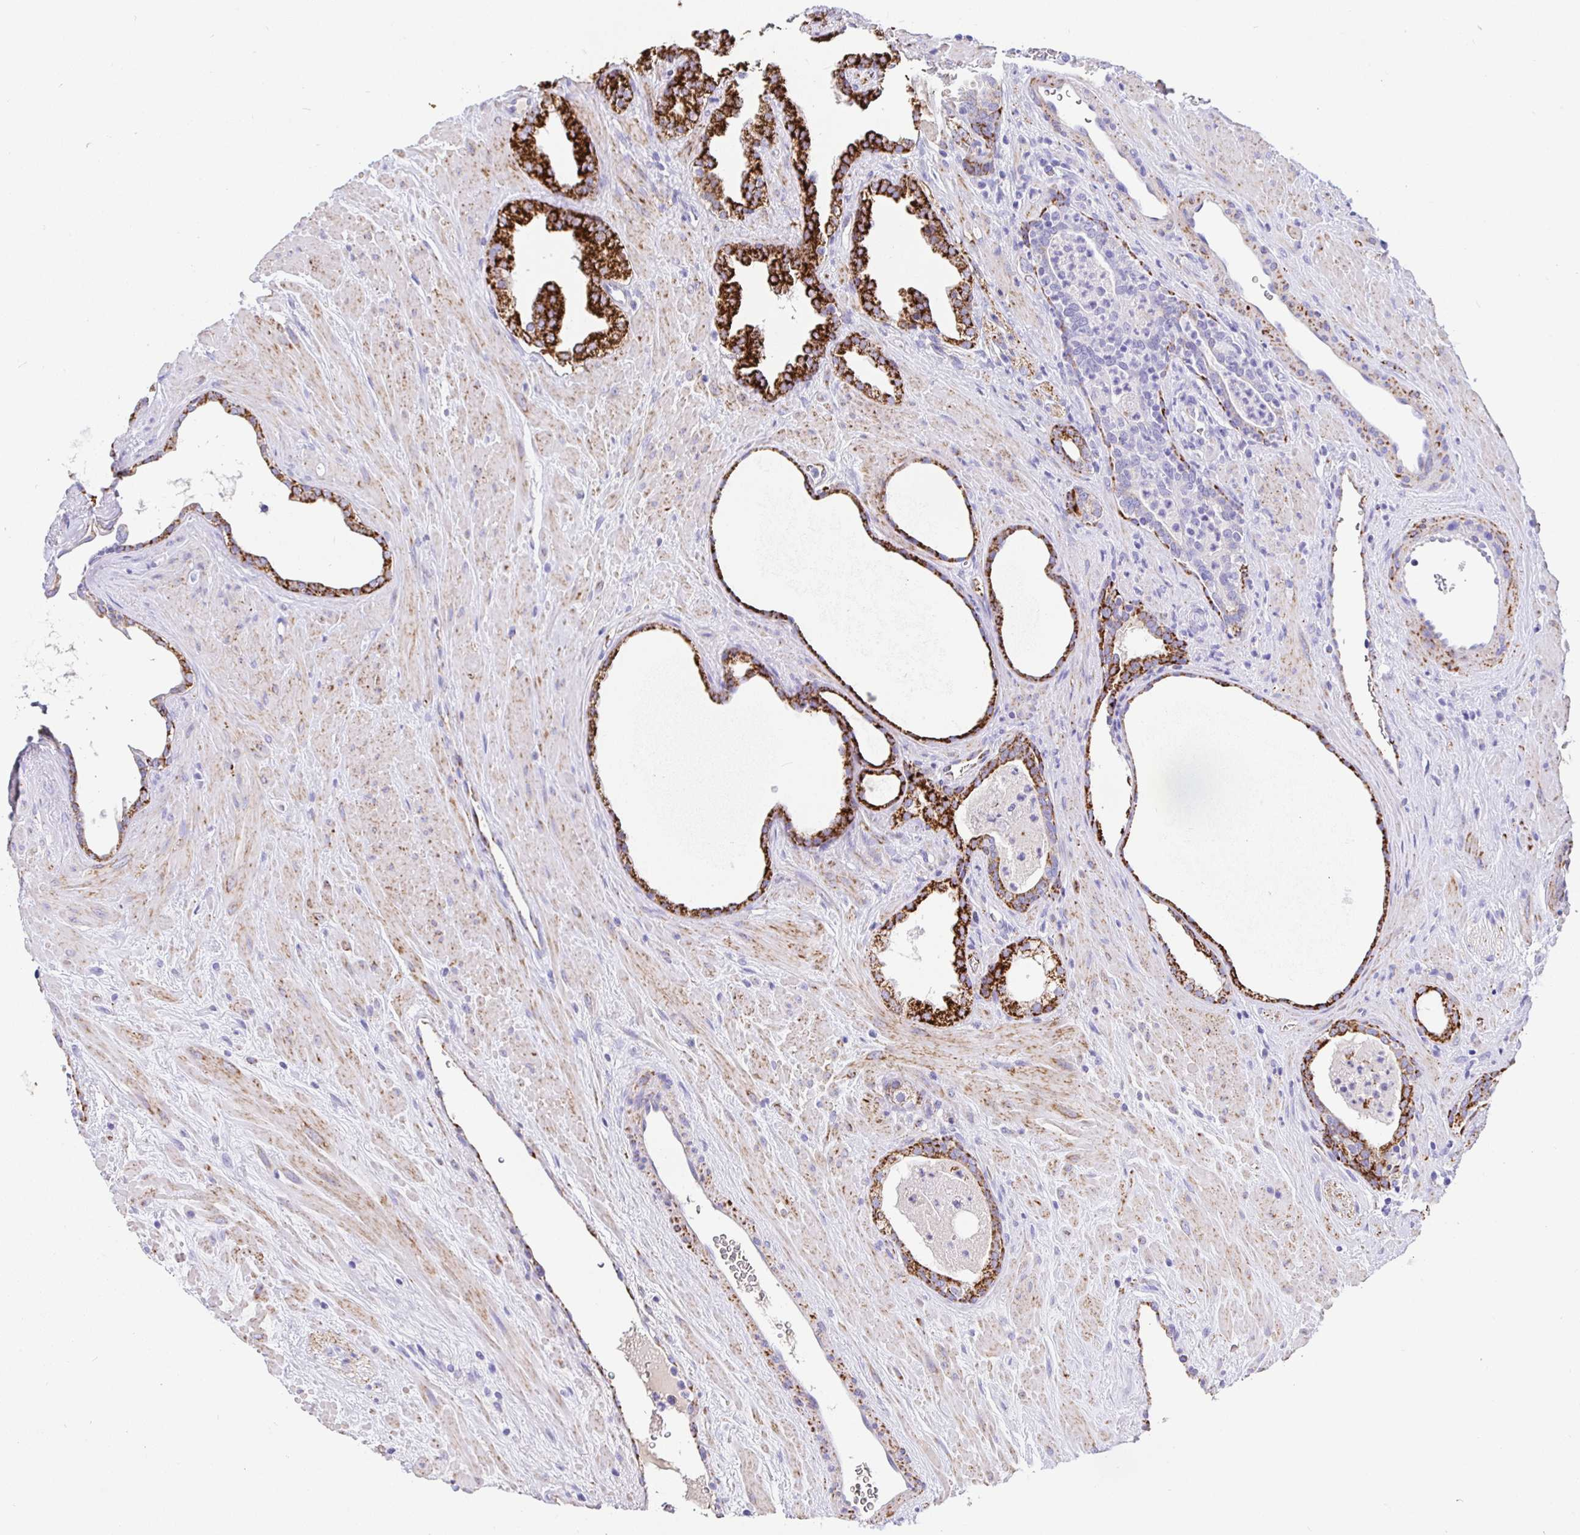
{"staining": {"intensity": "strong", "quantity": "25%-75%", "location": "cytoplasmic/membranous"}, "tissue": "prostate cancer", "cell_type": "Tumor cells", "image_type": "cancer", "snomed": [{"axis": "morphology", "description": "Adenocarcinoma, Low grade"}, {"axis": "topography", "description": "Prostate"}], "caption": "Approximately 25%-75% of tumor cells in low-grade adenocarcinoma (prostate) show strong cytoplasmic/membranous protein positivity as visualized by brown immunohistochemical staining.", "gene": "MAOA", "patient": {"sex": "male", "age": 62}}